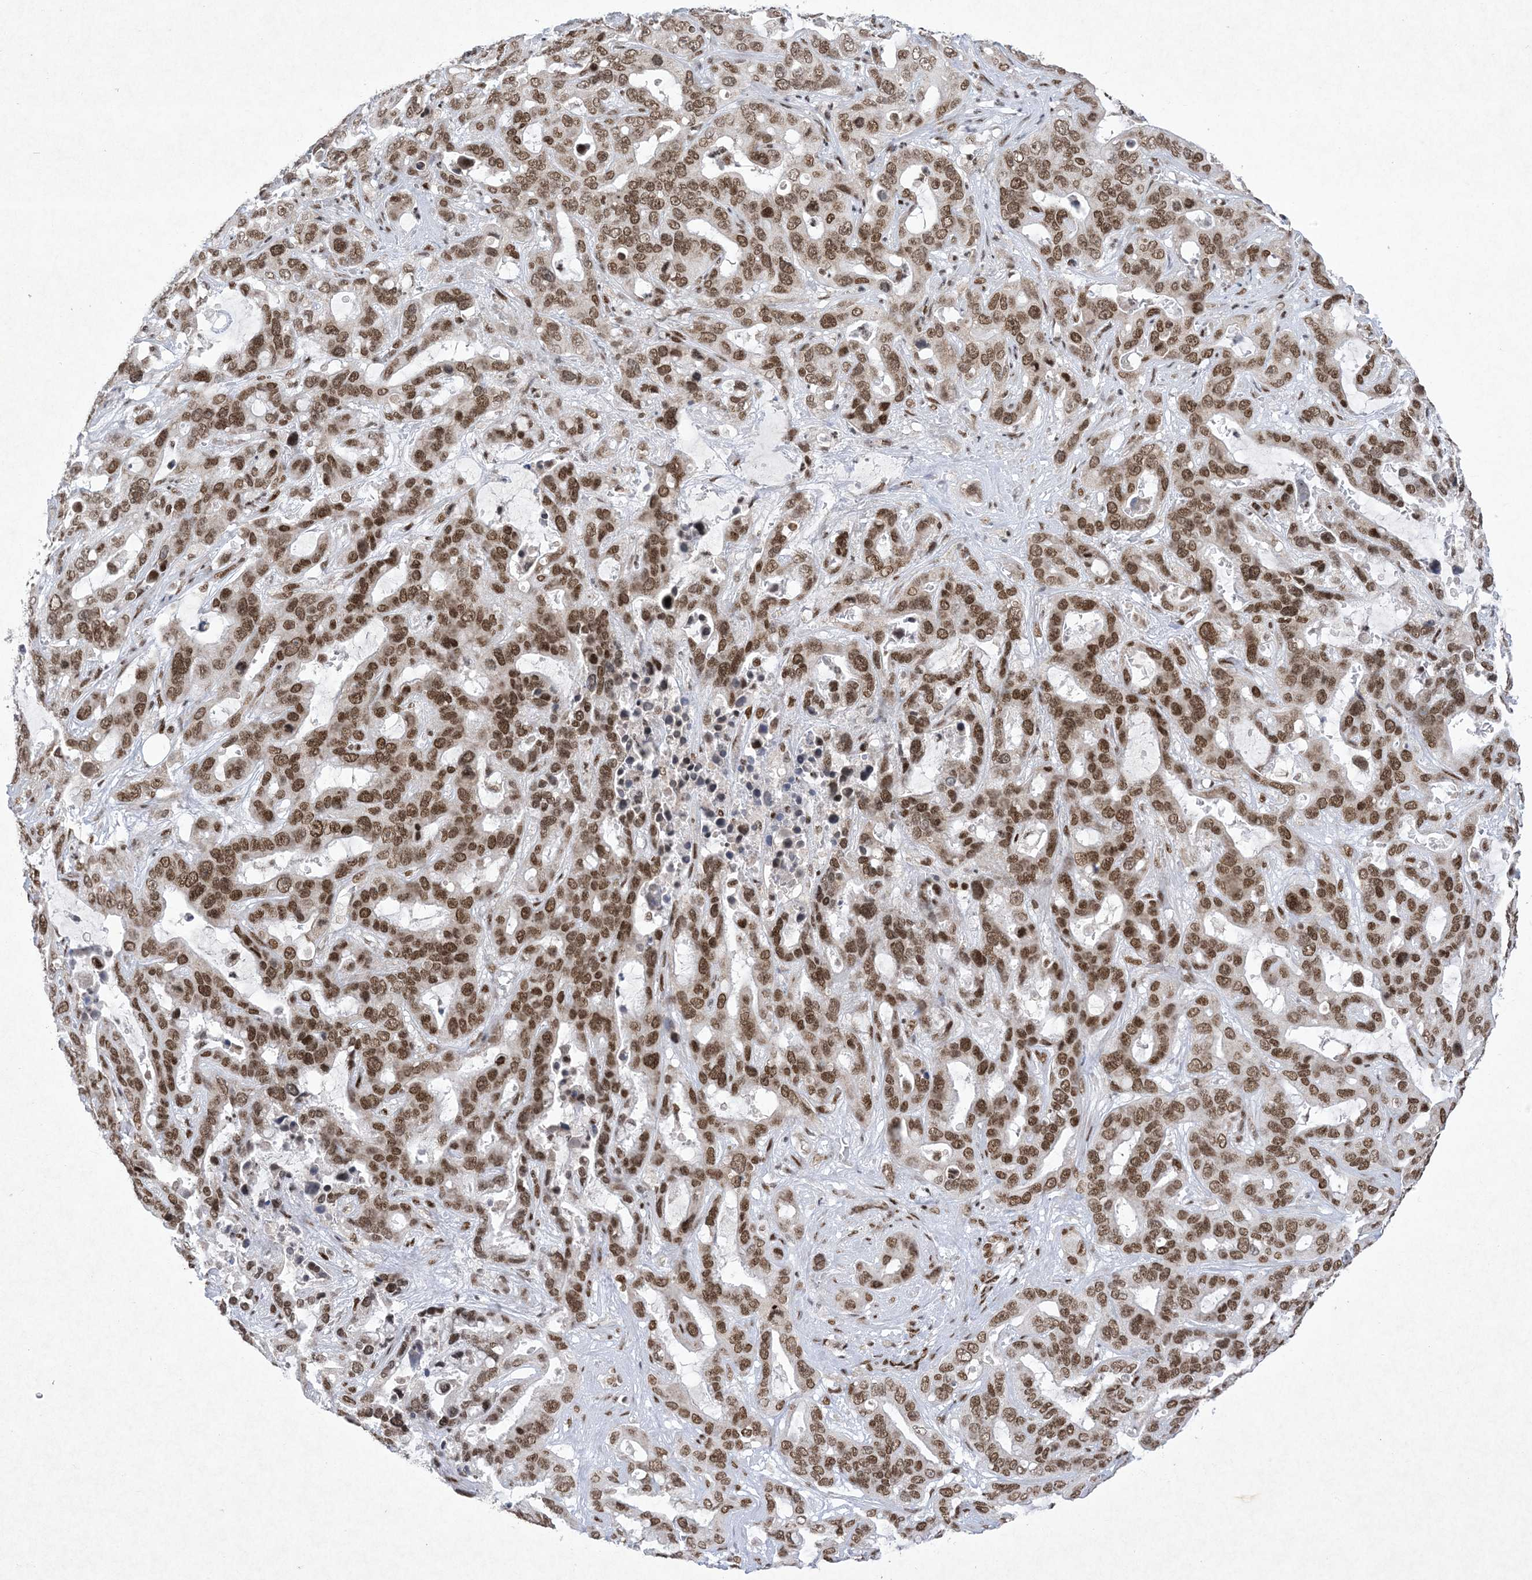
{"staining": {"intensity": "strong", "quantity": ">75%", "location": "nuclear"}, "tissue": "liver cancer", "cell_type": "Tumor cells", "image_type": "cancer", "snomed": [{"axis": "morphology", "description": "Cholangiocarcinoma"}, {"axis": "topography", "description": "Liver"}], "caption": "Human liver cholangiocarcinoma stained for a protein (brown) demonstrates strong nuclear positive positivity in approximately >75% of tumor cells.", "gene": "PKNOX2", "patient": {"sex": "female", "age": 65}}